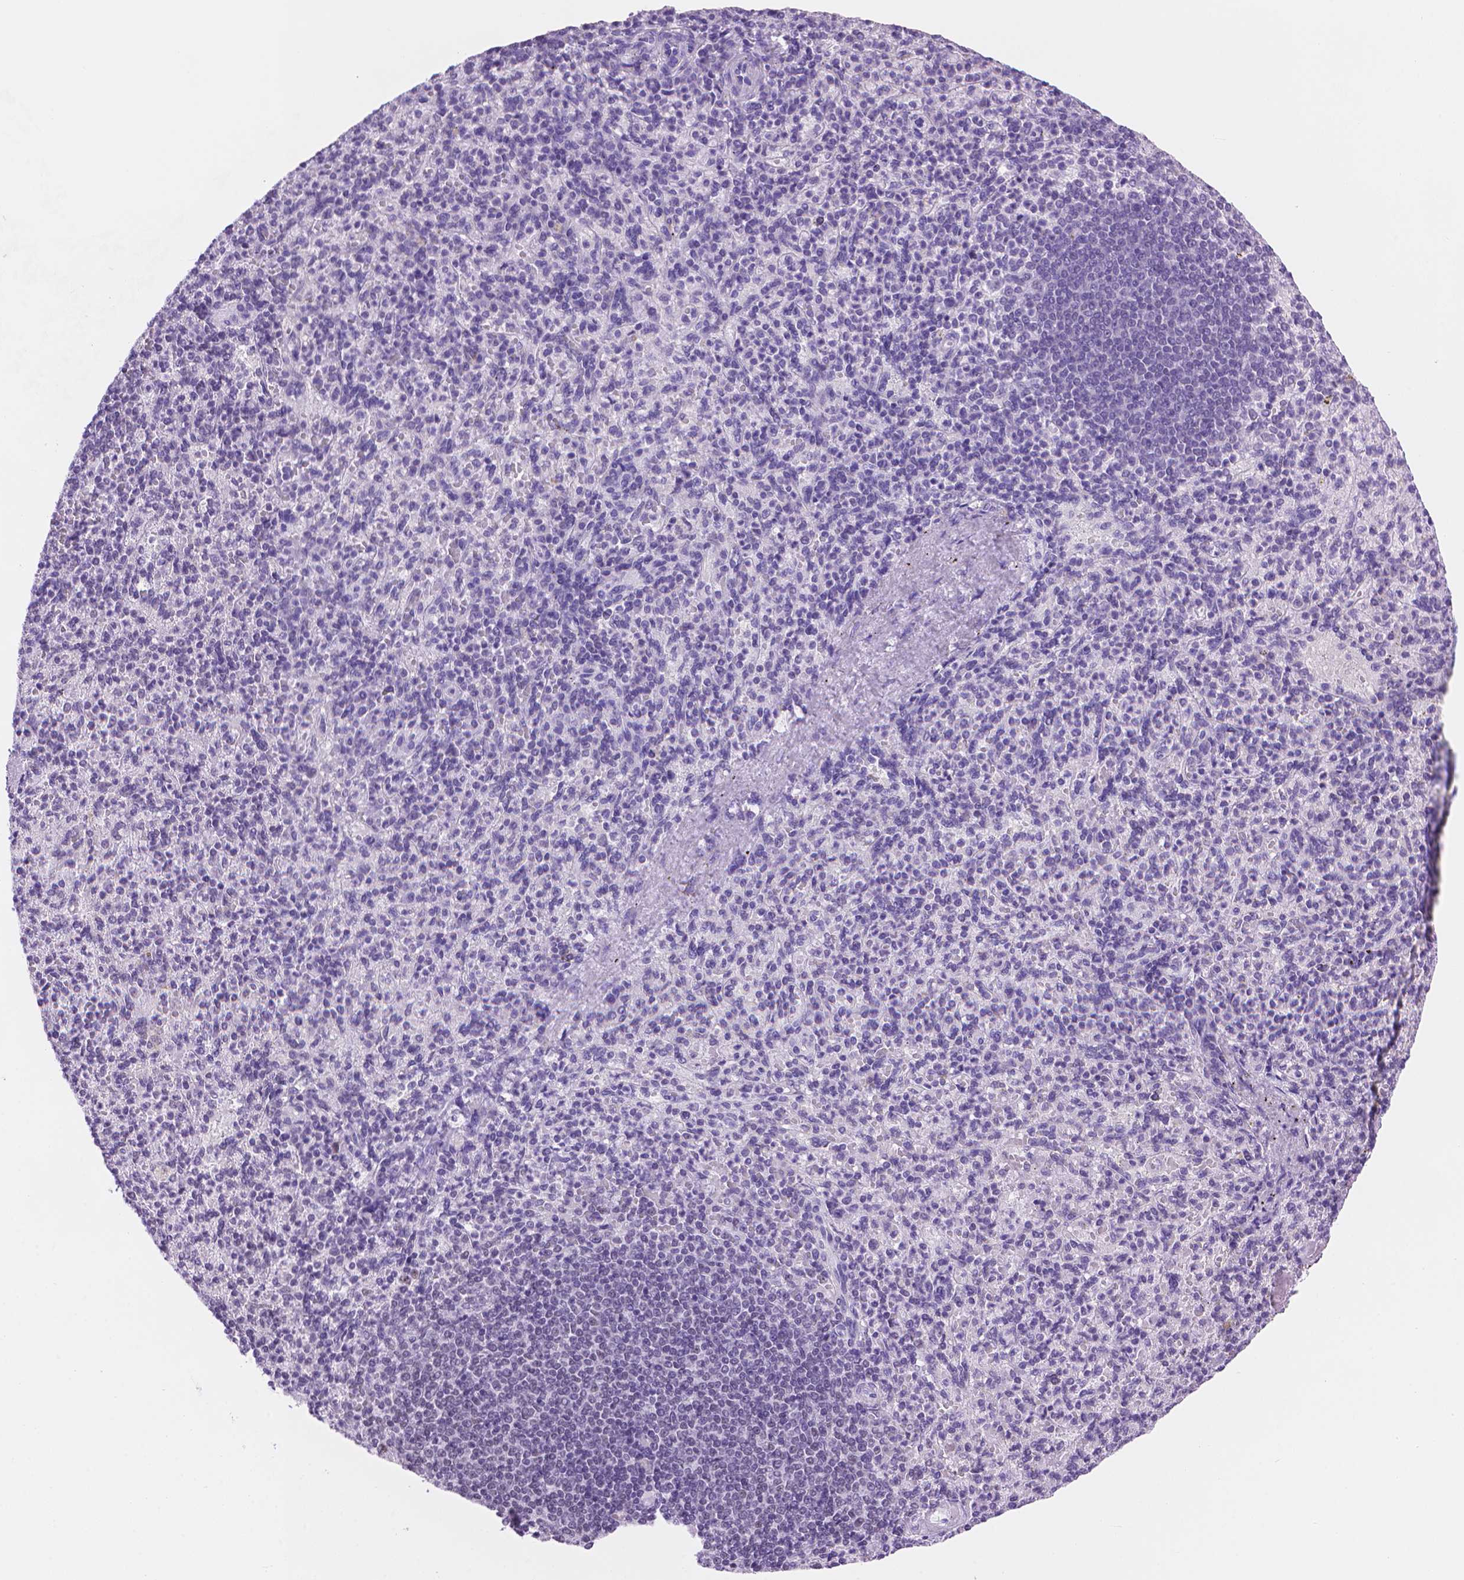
{"staining": {"intensity": "moderate", "quantity": "<25%", "location": "nuclear"}, "tissue": "spleen", "cell_type": "Cells in red pulp", "image_type": "normal", "snomed": [{"axis": "morphology", "description": "Normal tissue, NOS"}, {"axis": "topography", "description": "Spleen"}], "caption": "Spleen stained with a brown dye displays moderate nuclear positive expression in approximately <25% of cells in red pulp.", "gene": "RPA4", "patient": {"sex": "female", "age": 74}}